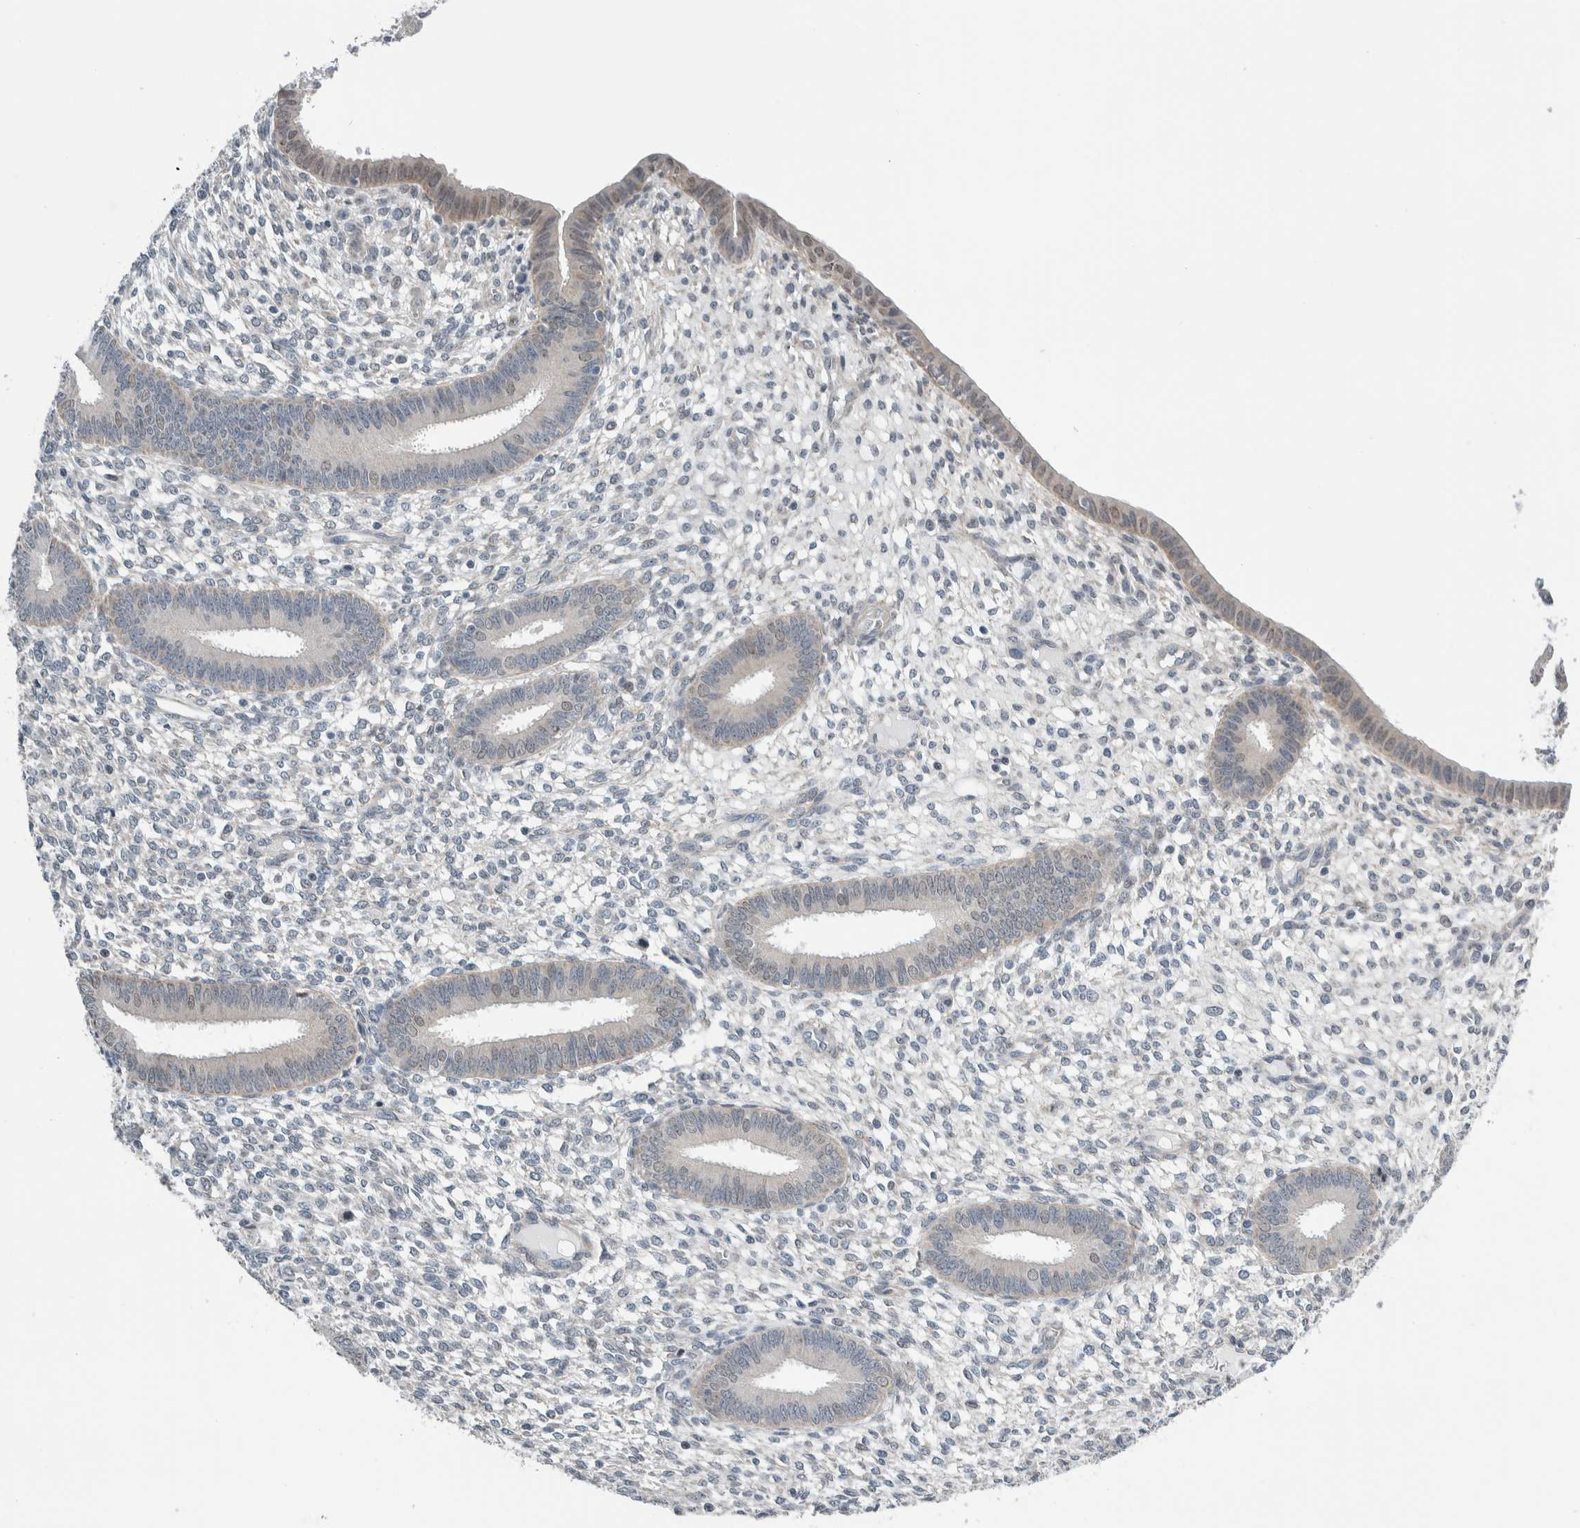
{"staining": {"intensity": "negative", "quantity": "none", "location": "none"}, "tissue": "endometrium", "cell_type": "Cells in endometrial stroma", "image_type": "normal", "snomed": [{"axis": "morphology", "description": "Normal tissue, NOS"}, {"axis": "topography", "description": "Endometrium"}], "caption": "Immunohistochemistry micrograph of unremarkable endometrium stained for a protein (brown), which shows no expression in cells in endometrial stroma. Brightfield microscopy of IHC stained with DAB (brown) and hematoxylin (blue), captured at high magnification.", "gene": "NEUROD1", "patient": {"sex": "female", "age": 46}}